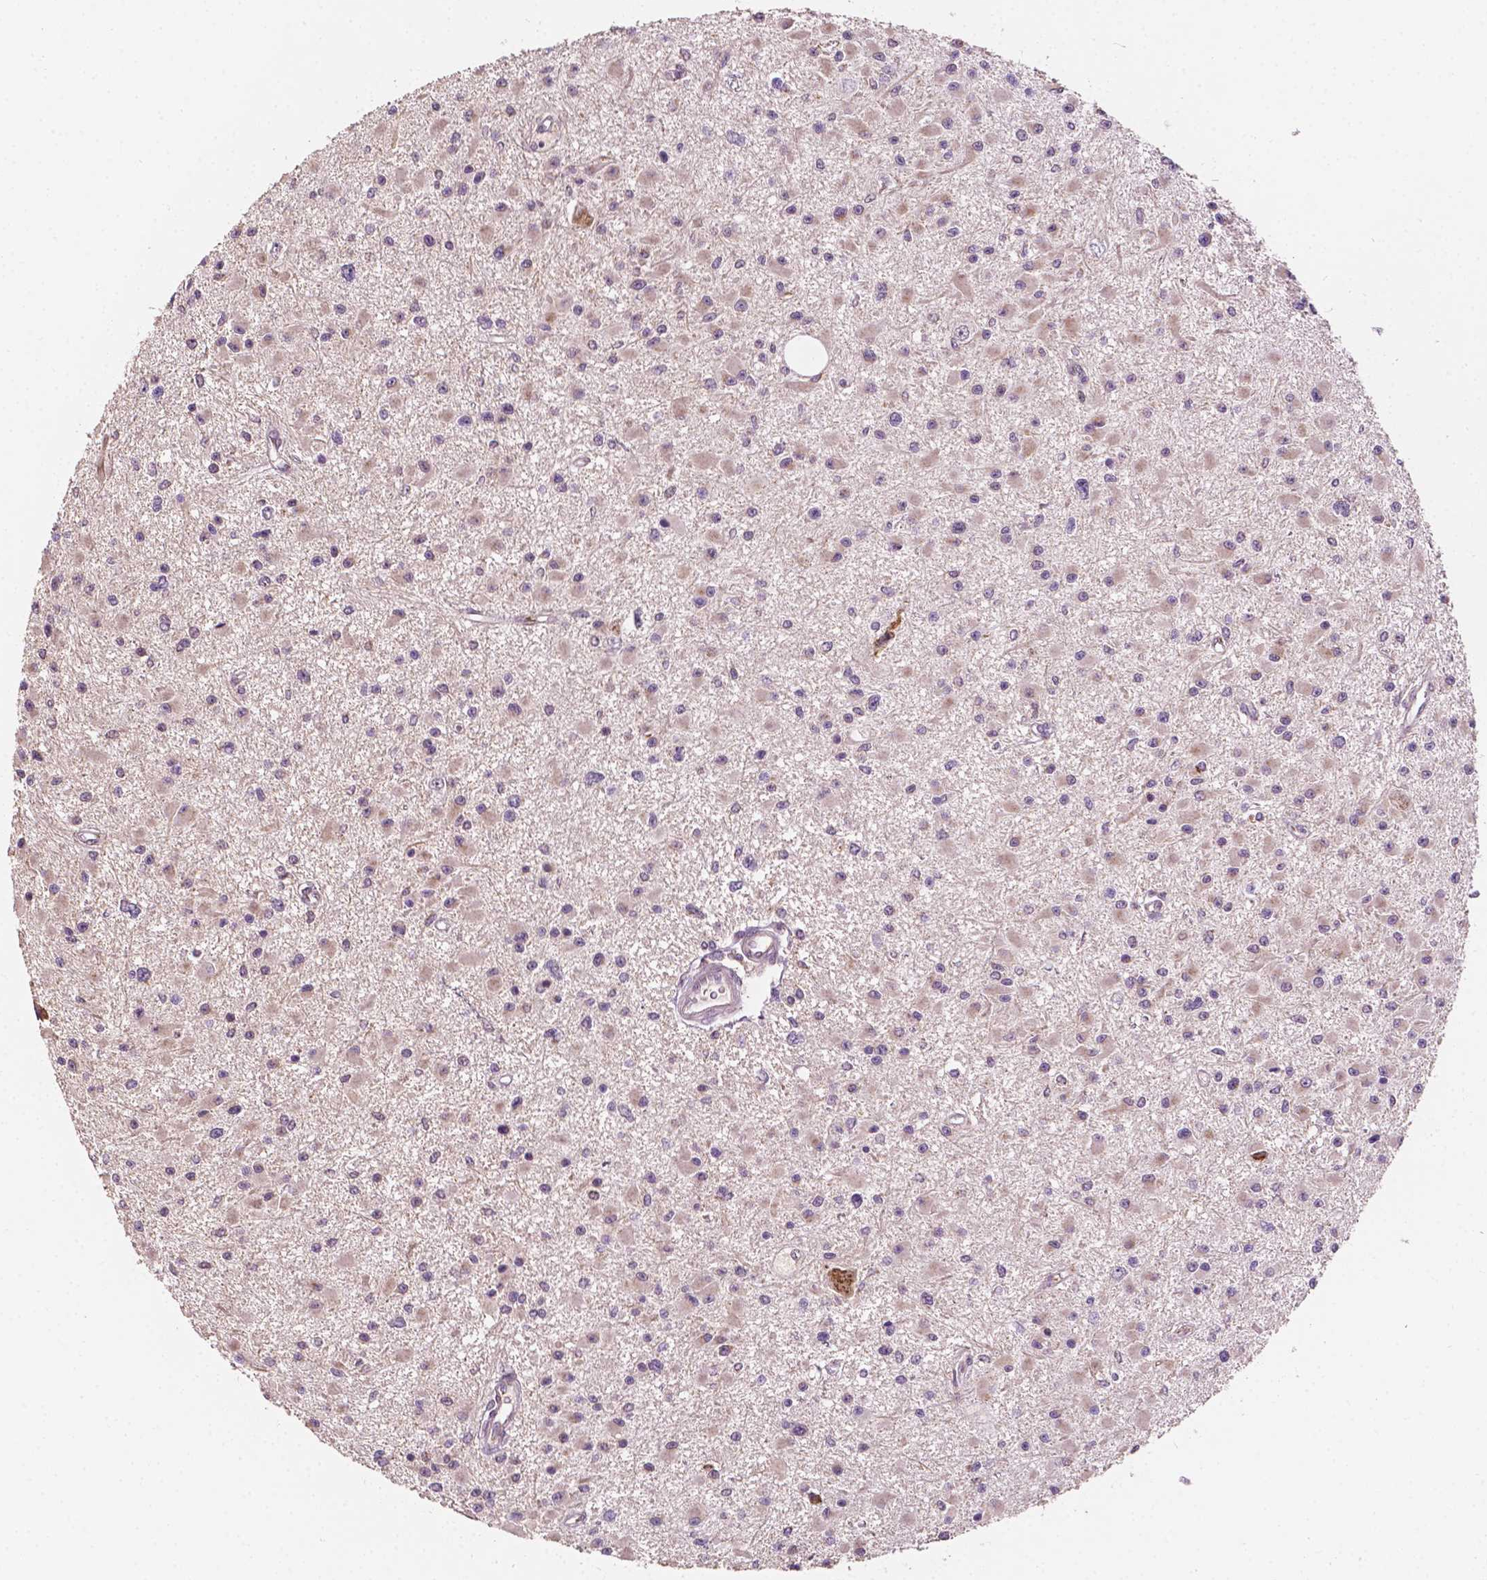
{"staining": {"intensity": "weak", "quantity": "<25%", "location": "cytoplasmic/membranous"}, "tissue": "glioma", "cell_type": "Tumor cells", "image_type": "cancer", "snomed": [{"axis": "morphology", "description": "Glioma, malignant, High grade"}, {"axis": "topography", "description": "Brain"}], "caption": "This is an immunohistochemistry photomicrograph of human high-grade glioma (malignant). There is no positivity in tumor cells.", "gene": "EBAG9", "patient": {"sex": "male", "age": 54}}